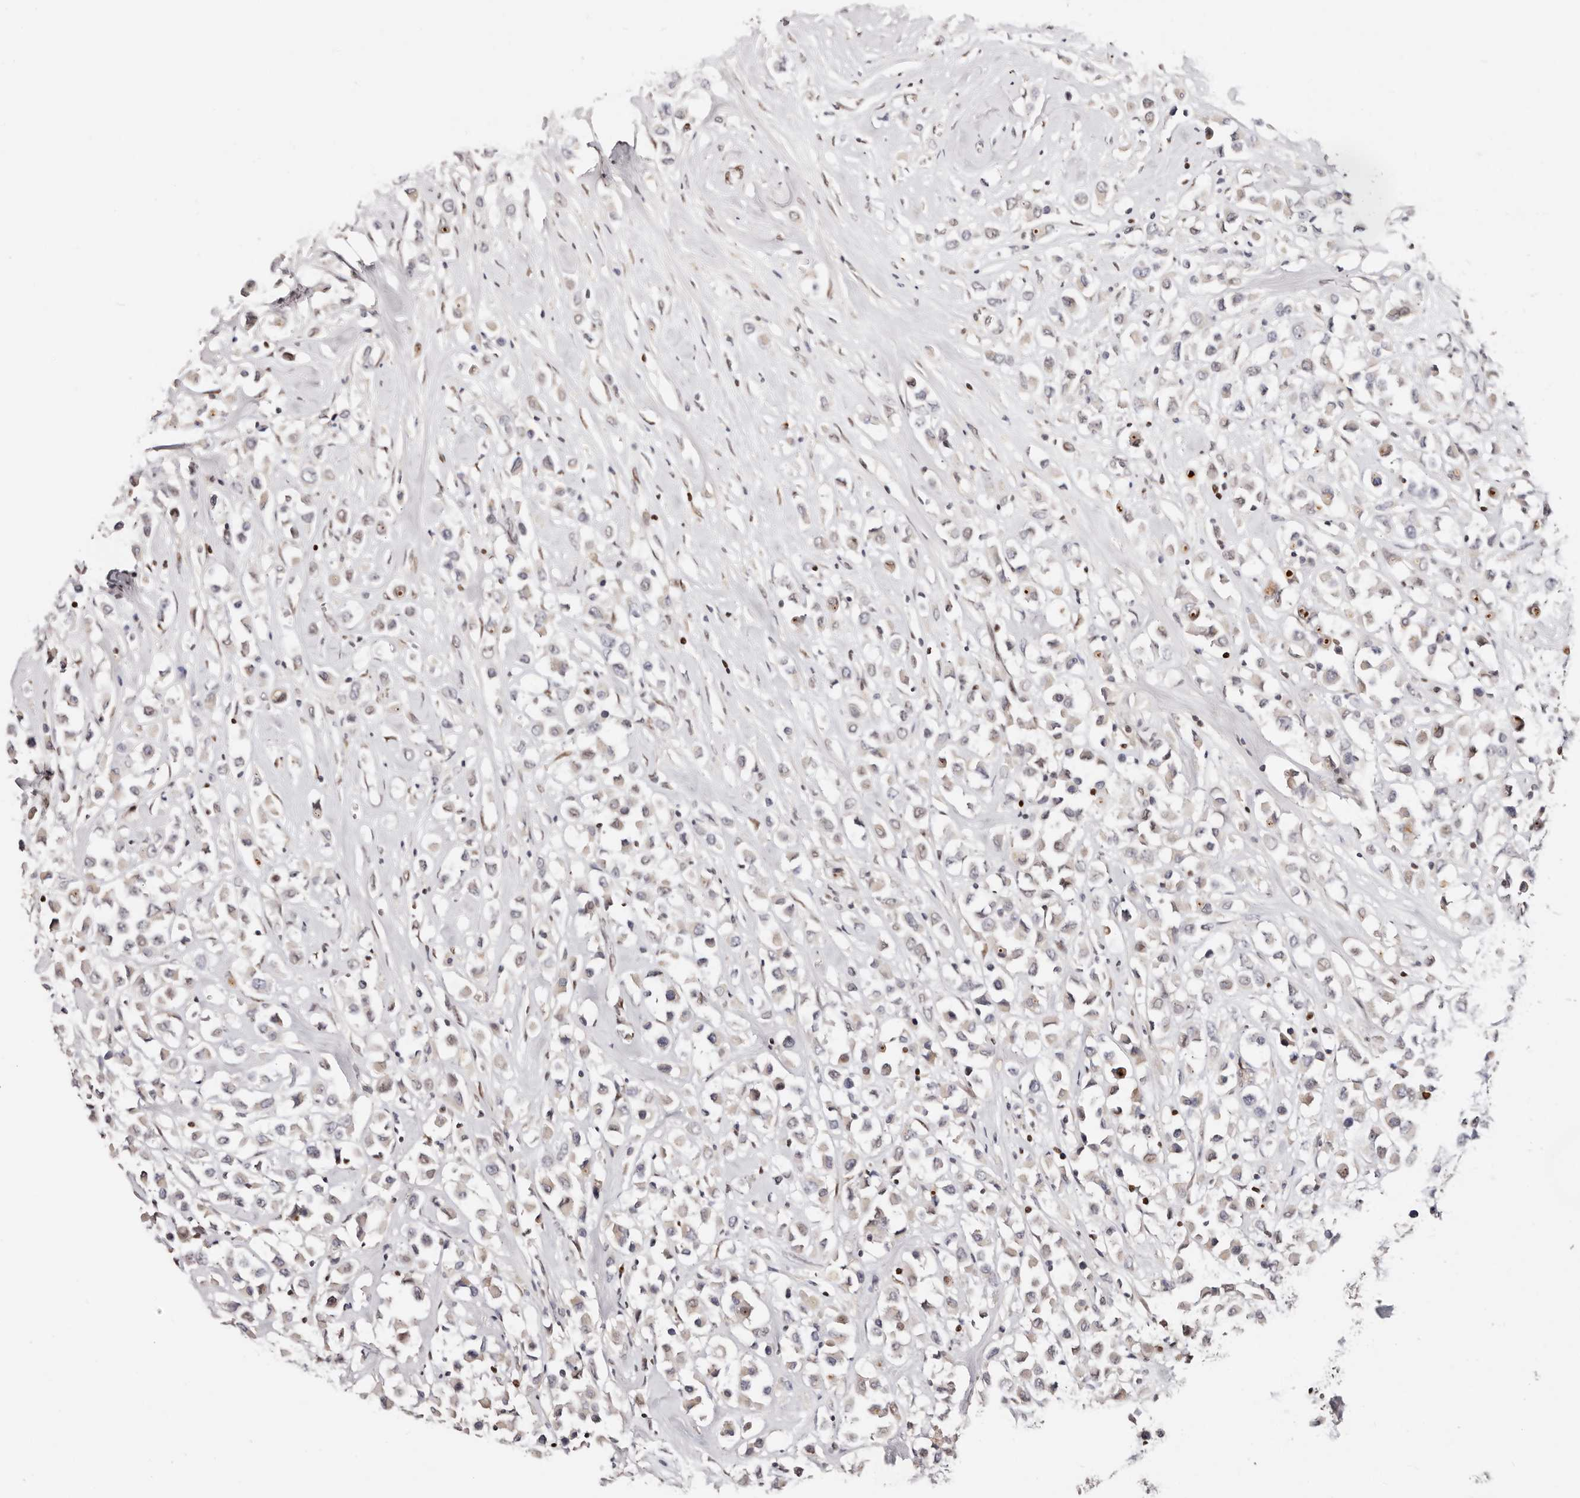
{"staining": {"intensity": "negative", "quantity": "none", "location": "none"}, "tissue": "breast cancer", "cell_type": "Tumor cells", "image_type": "cancer", "snomed": [{"axis": "morphology", "description": "Duct carcinoma"}, {"axis": "topography", "description": "Breast"}], "caption": "Tumor cells are negative for brown protein staining in invasive ductal carcinoma (breast).", "gene": "IQGAP3", "patient": {"sex": "female", "age": 61}}